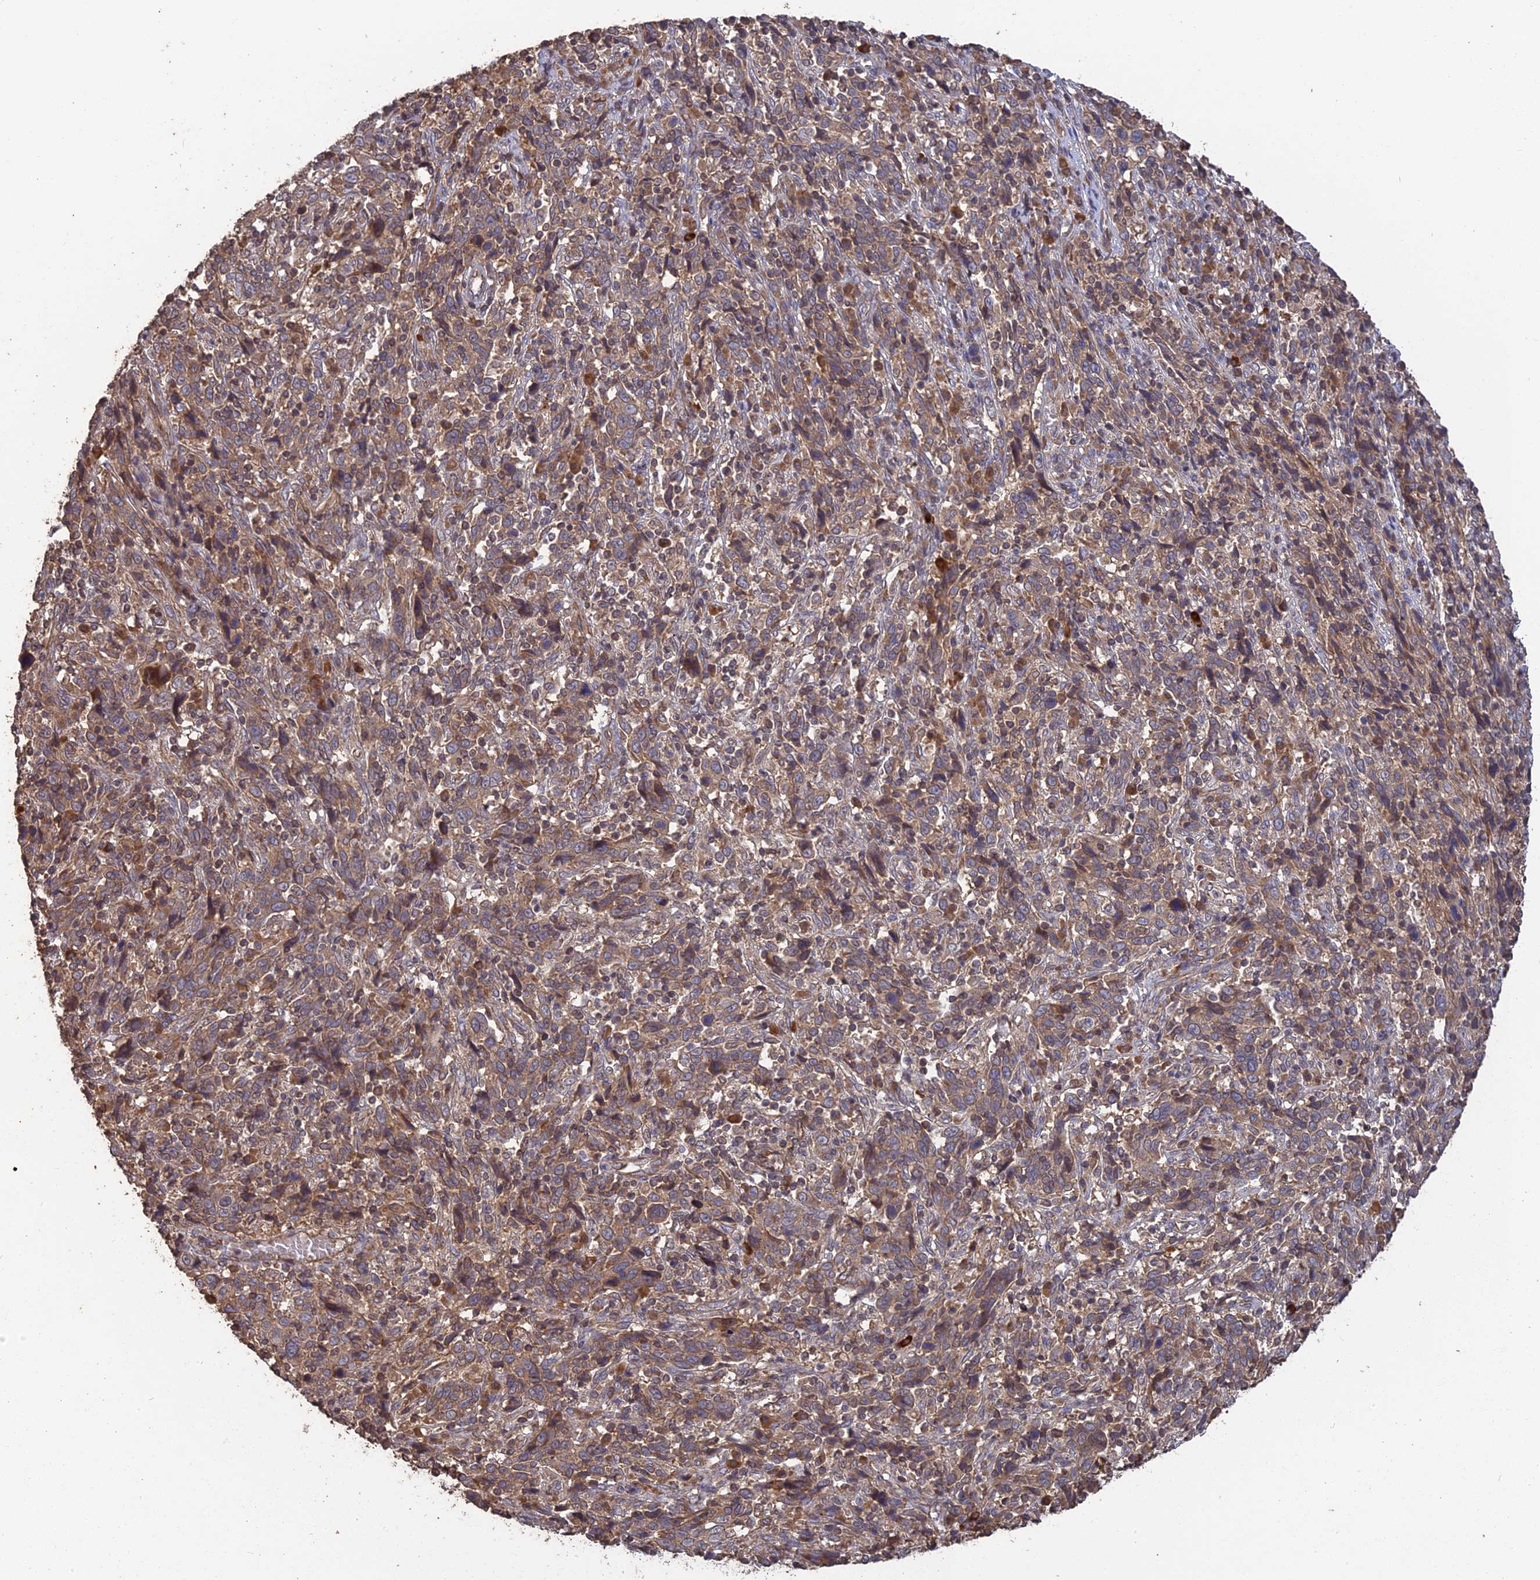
{"staining": {"intensity": "weak", "quantity": "25%-75%", "location": "cytoplasmic/membranous"}, "tissue": "cervical cancer", "cell_type": "Tumor cells", "image_type": "cancer", "snomed": [{"axis": "morphology", "description": "Squamous cell carcinoma, NOS"}, {"axis": "topography", "description": "Cervix"}], "caption": "The histopathology image displays a brown stain indicating the presence of a protein in the cytoplasmic/membranous of tumor cells in cervical cancer. (DAB IHC, brown staining for protein, blue staining for nuclei).", "gene": "ARHGAP40", "patient": {"sex": "female", "age": 46}}